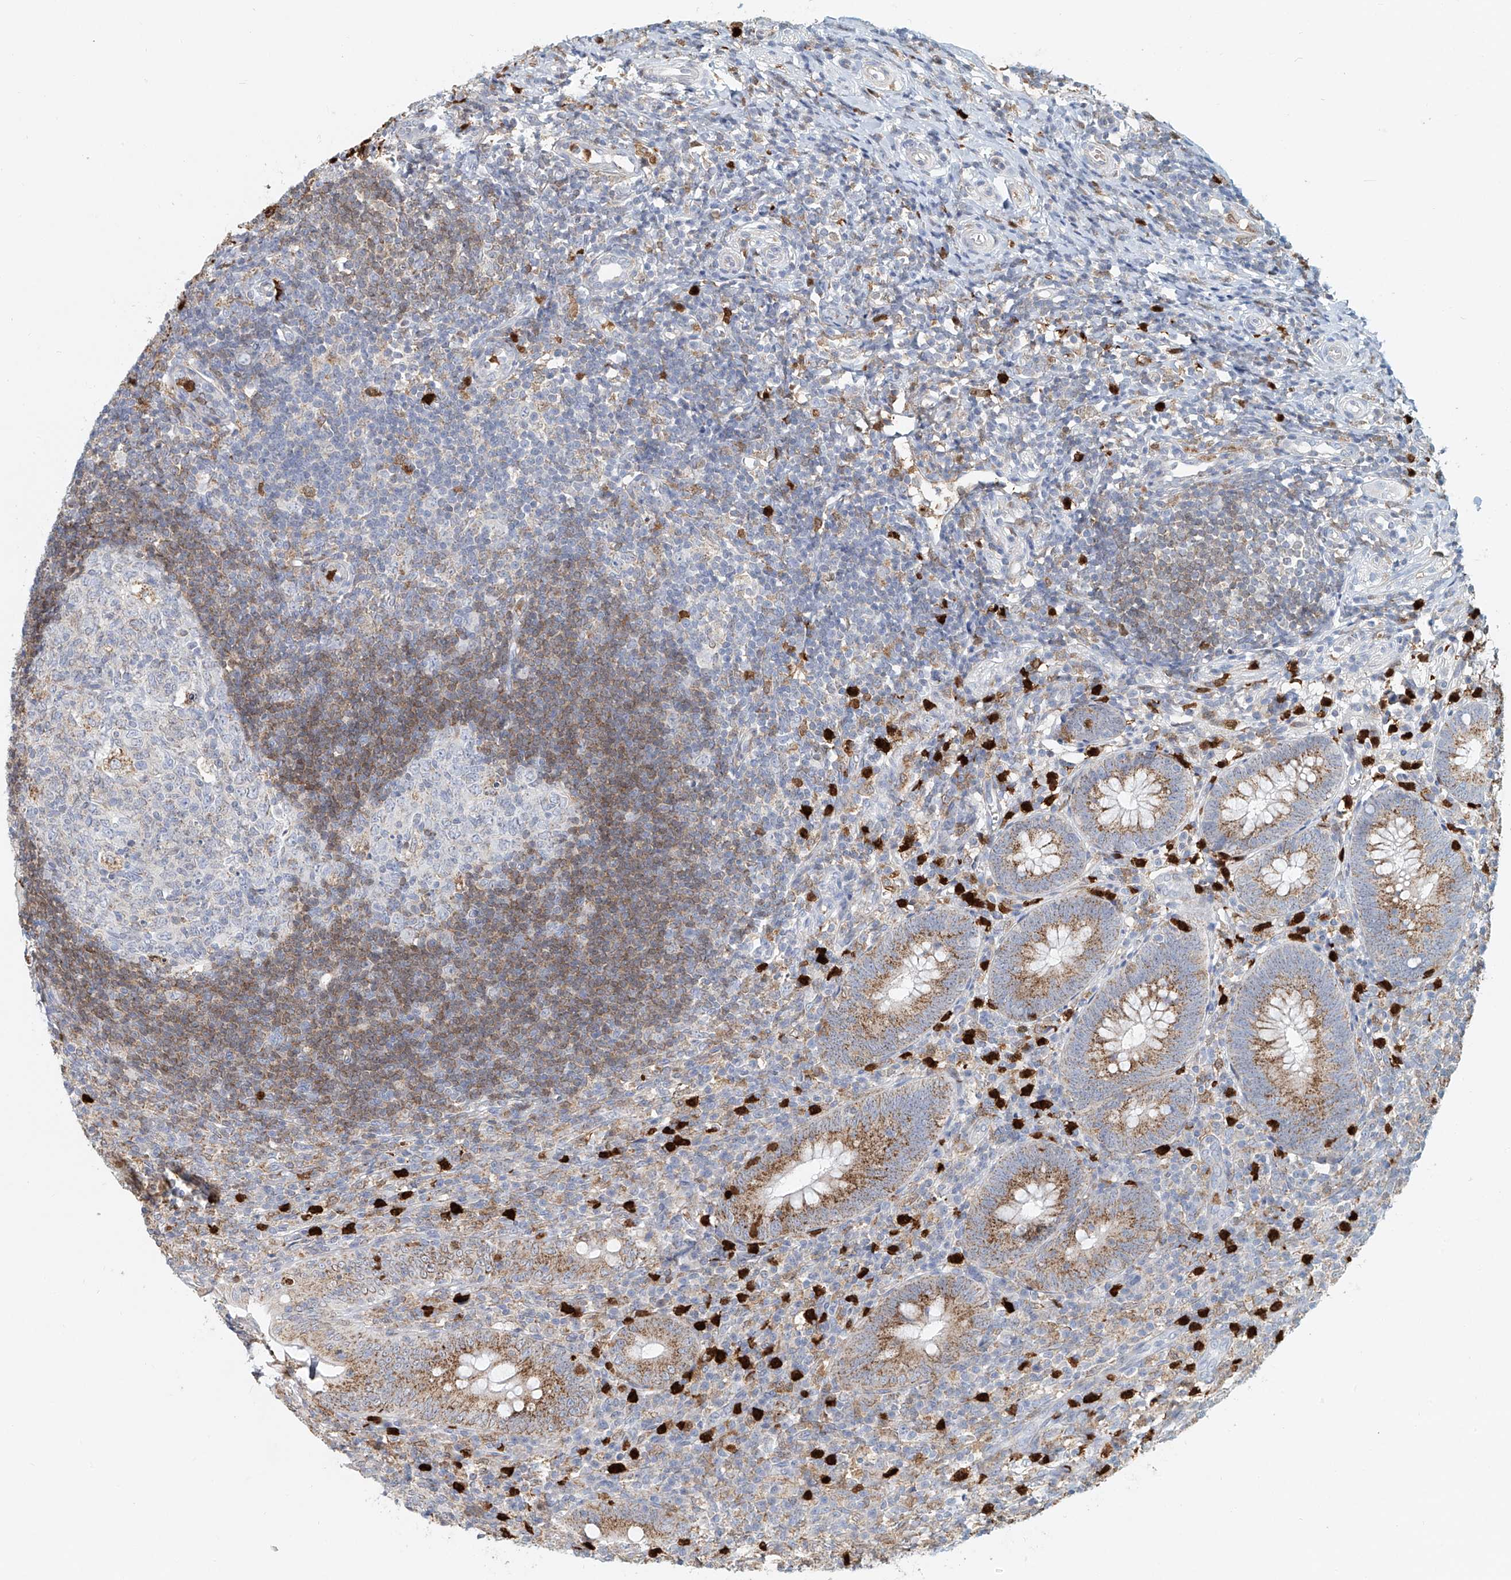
{"staining": {"intensity": "moderate", "quantity": ">75%", "location": "cytoplasmic/membranous"}, "tissue": "appendix", "cell_type": "Glandular cells", "image_type": "normal", "snomed": [{"axis": "morphology", "description": "Normal tissue, NOS"}, {"axis": "topography", "description": "Appendix"}], "caption": "High-power microscopy captured an immunohistochemistry (IHC) micrograph of benign appendix, revealing moderate cytoplasmic/membranous expression in about >75% of glandular cells. (DAB (3,3'-diaminobenzidine) IHC, brown staining for protein, blue staining for nuclei).", "gene": "PTPRA", "patient": {"sex": "male", "age": 14}}